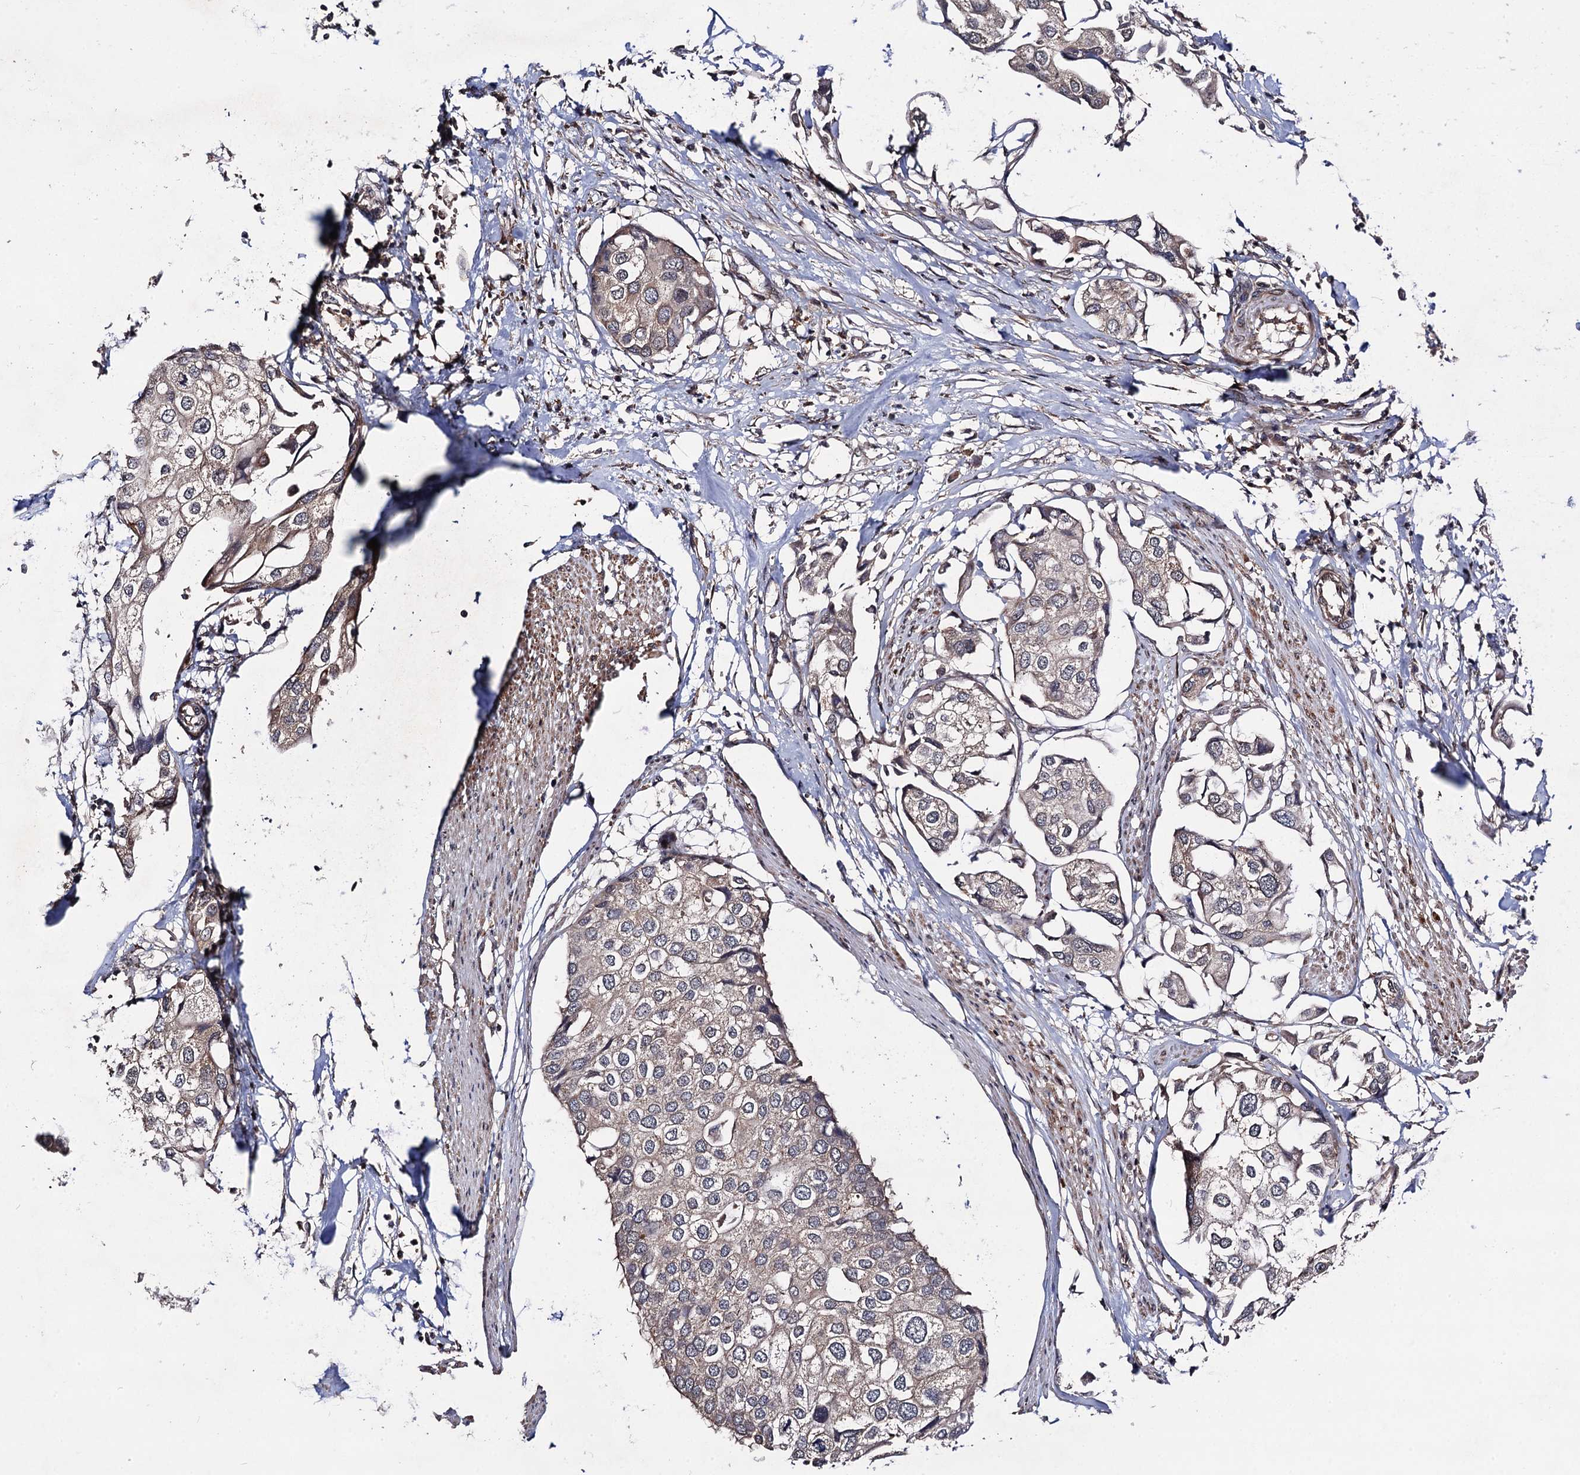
{"staining": {"intensity": "weak", "quantity": ">75%", "location": "cytoplasmic/membranous"}, "tissue": "urothelial cancer", "cell_type": "Tumor cells", "image_type": "cancer", "snomed": [{"axis": "morphology", "description": "Urothelial carcinoma, High grade"}, {"axis": "topography", "description": "Urinary bladder"}], "caption": "Urothelial cancer stained with a protein marker demonstrates weak staining in tumor cells.", "gene": "KXD1", "patient": {"sex": "male", "age": 64}}